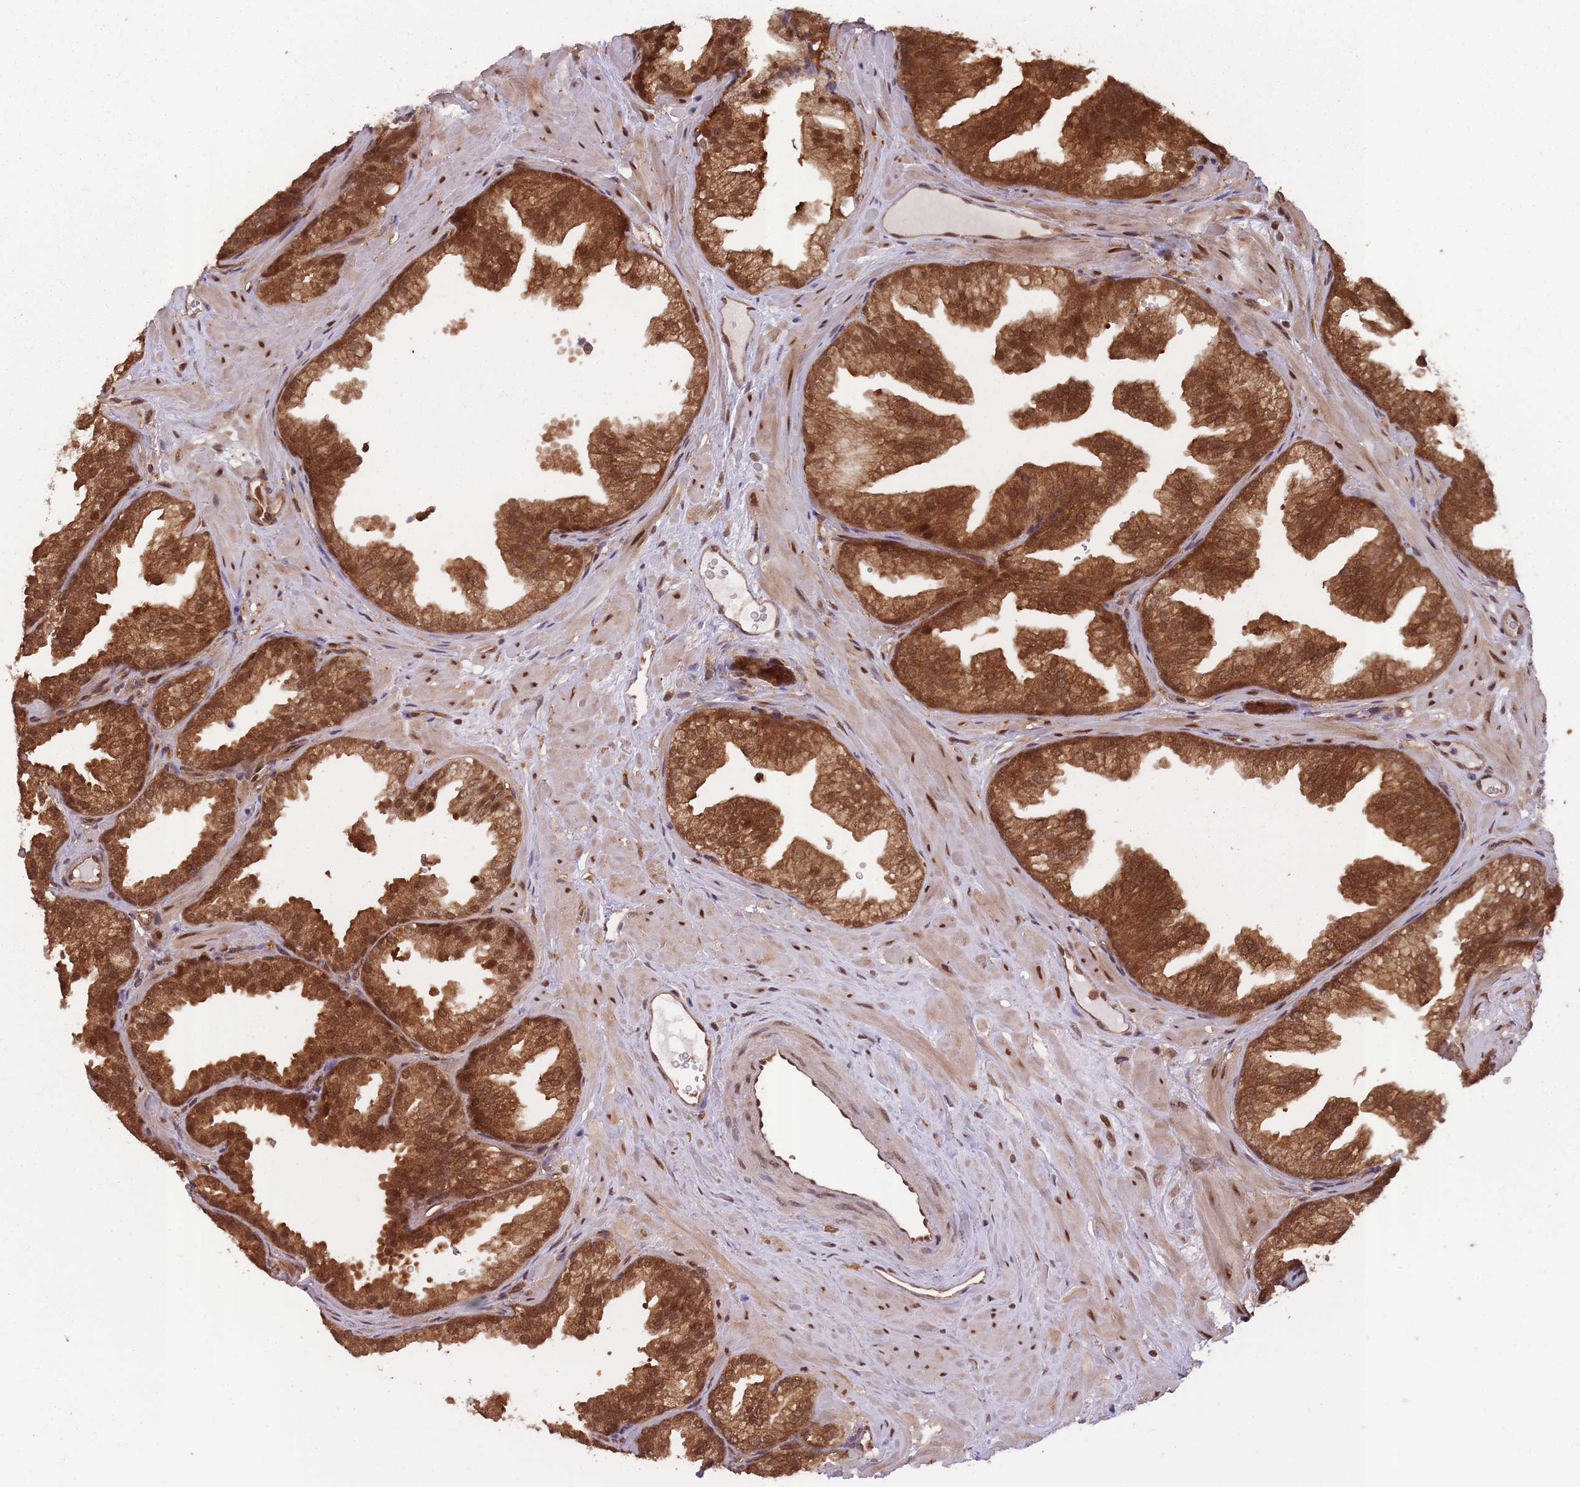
{"staining": {"intensity": "strong", "quantity": ">75%", "location": "cytoplasmic/membranous,nuclear"}, "tissue": "prostate", "cell_type": "Glandular cells", "image_type": "normal", "snomed": [{"axis": "morphology", "description": "Normal tissue, NOS"}, {"axis": "topography", "description": "Prostate"}], "caption": "DAB (3,3'-diaminobenzidine) immunohistochemical staining of benign prostate demonstrates strong cytoplasmic/membranous,nuclear protein expression in approximately >75% of glandular cells.", "gene": "PPP6R3", "patient": {"sex": "male", "age": 37}}